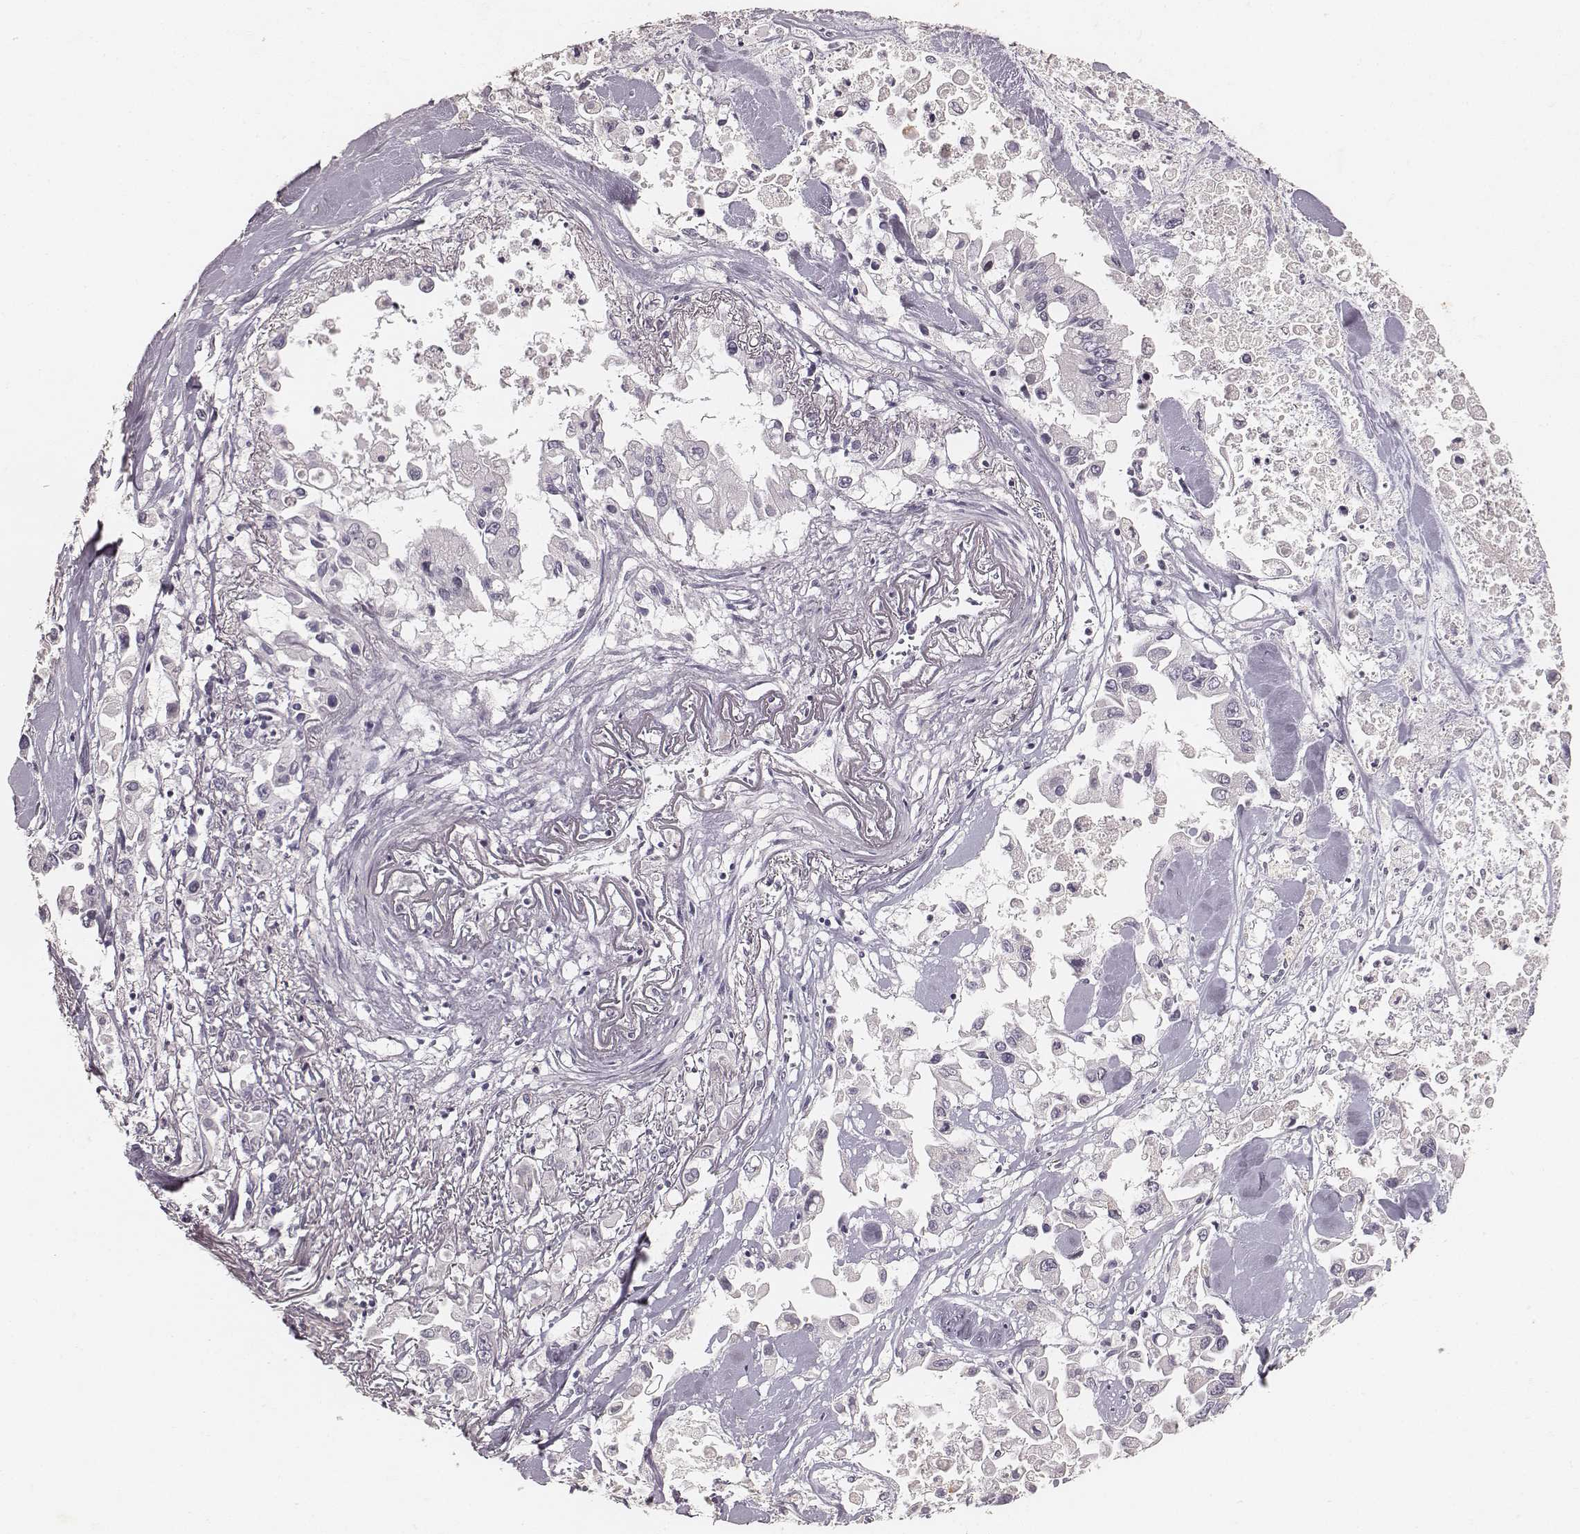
{"staining": {"intensity": "negative", "quantity": "none", "location": "none"}, "tissue": "pancreatic cancer", "cell_type": "Tumor cells", "image_type": "cancer", "snomed": [{"axis": "morphology", "description": "Adenocarcinoma, NOS"}, {"axis": "topography", "description": "Pancreas"}], "caption": "This is an immunohistochemistry histopathology image of pancreatic cancer. There is no staining in tumor cells.", "gene": "MADCAM1", "patient": {"sex": "female", "age": 83}}